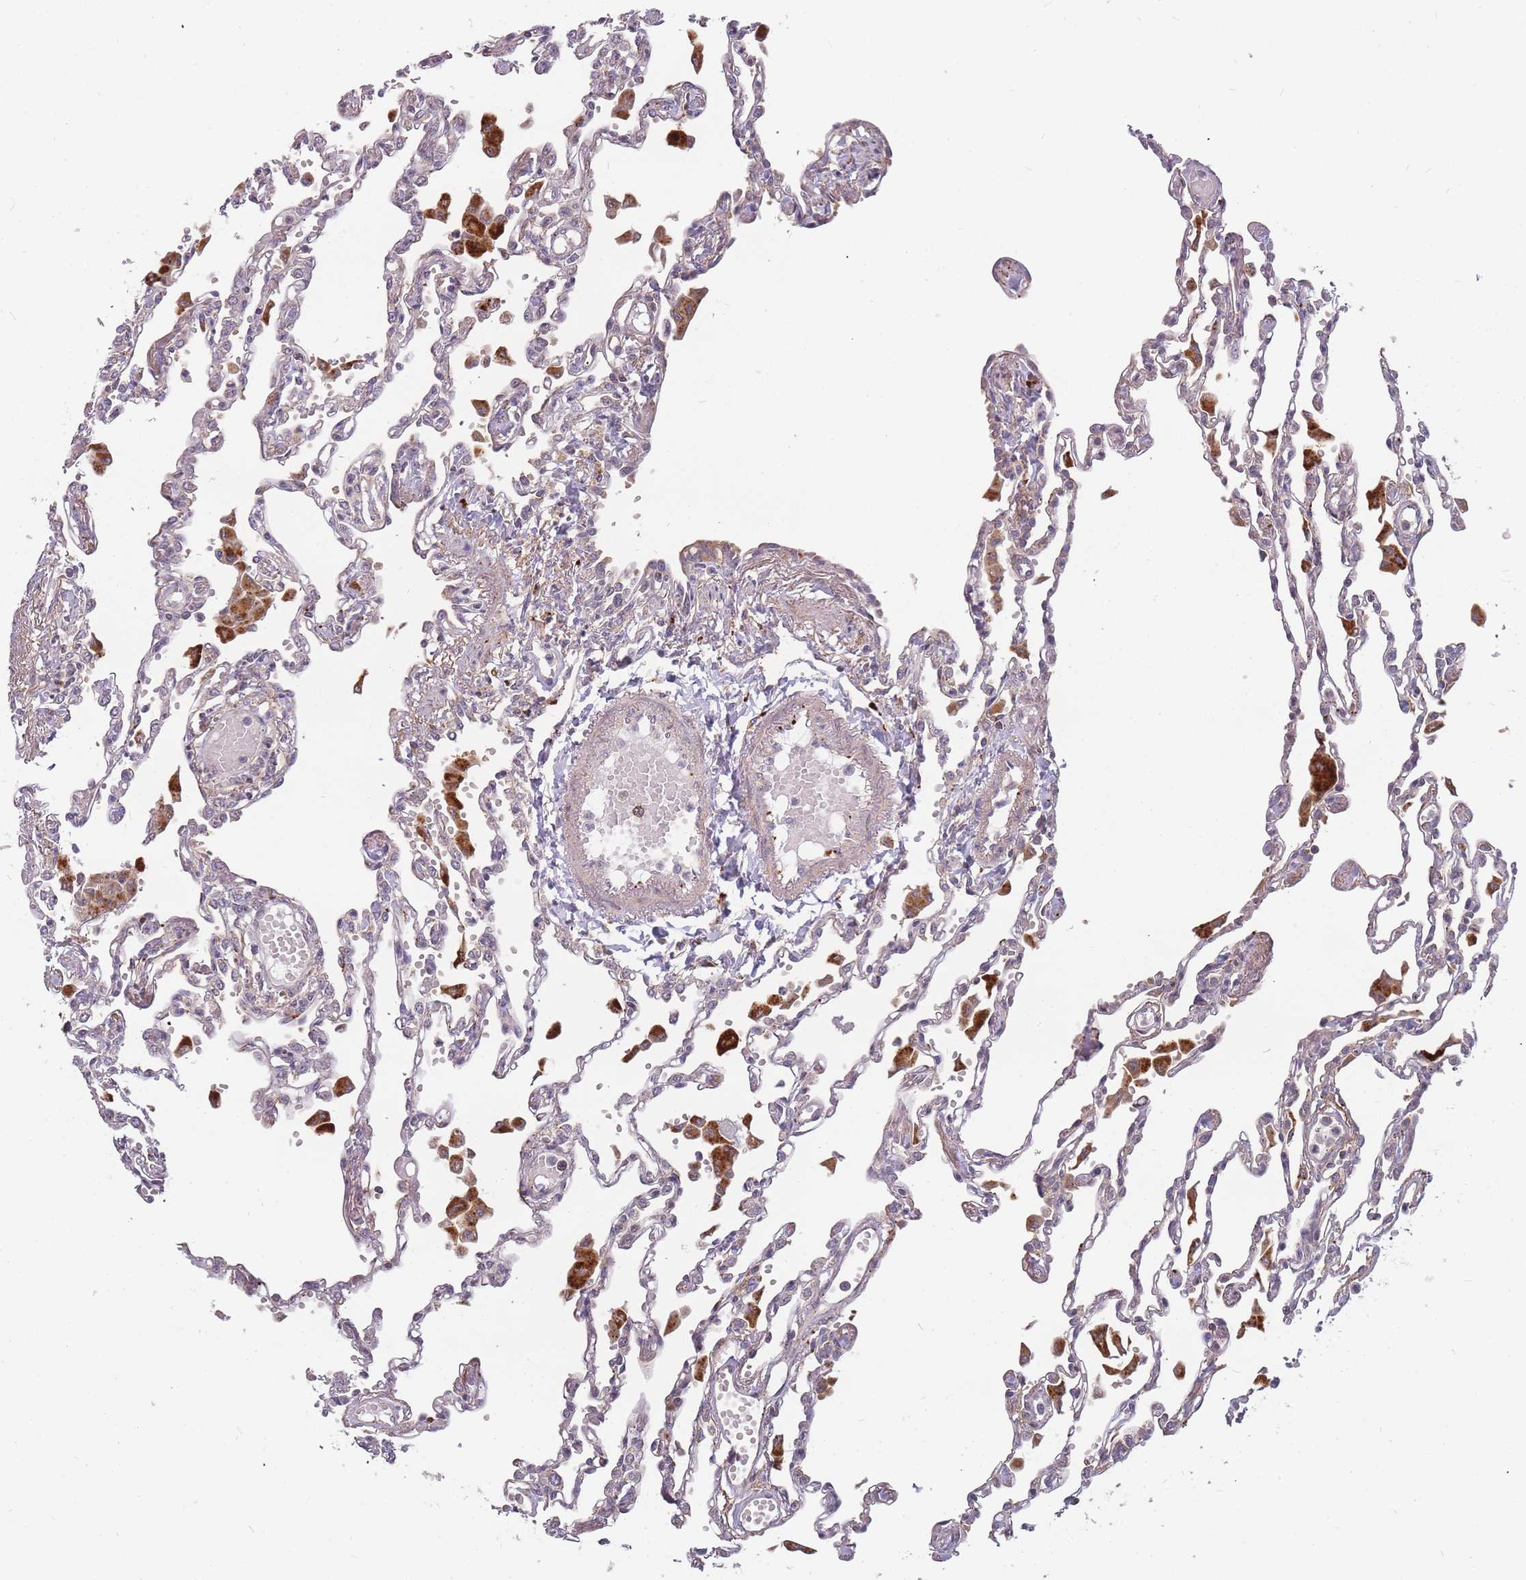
{"staining": {"intensity": "negative", "quantity": "none", "location": "none"}, "tissue": "lung", "cell_type": "Alveolar cells", "image_type": "normal", "snomed": [{"axis": "morphology", "description": "Normal tissue, NOS"}, {"axis": "topography", "description": "Bronchus"}, {"axis": "topography", "description": "Lung"}], "caption": "An image of lung stained for a protein exhibits no brown staining in alveolar cells.", "gene": "ATG5", "patient": {"sex": "female", "age": 49}}